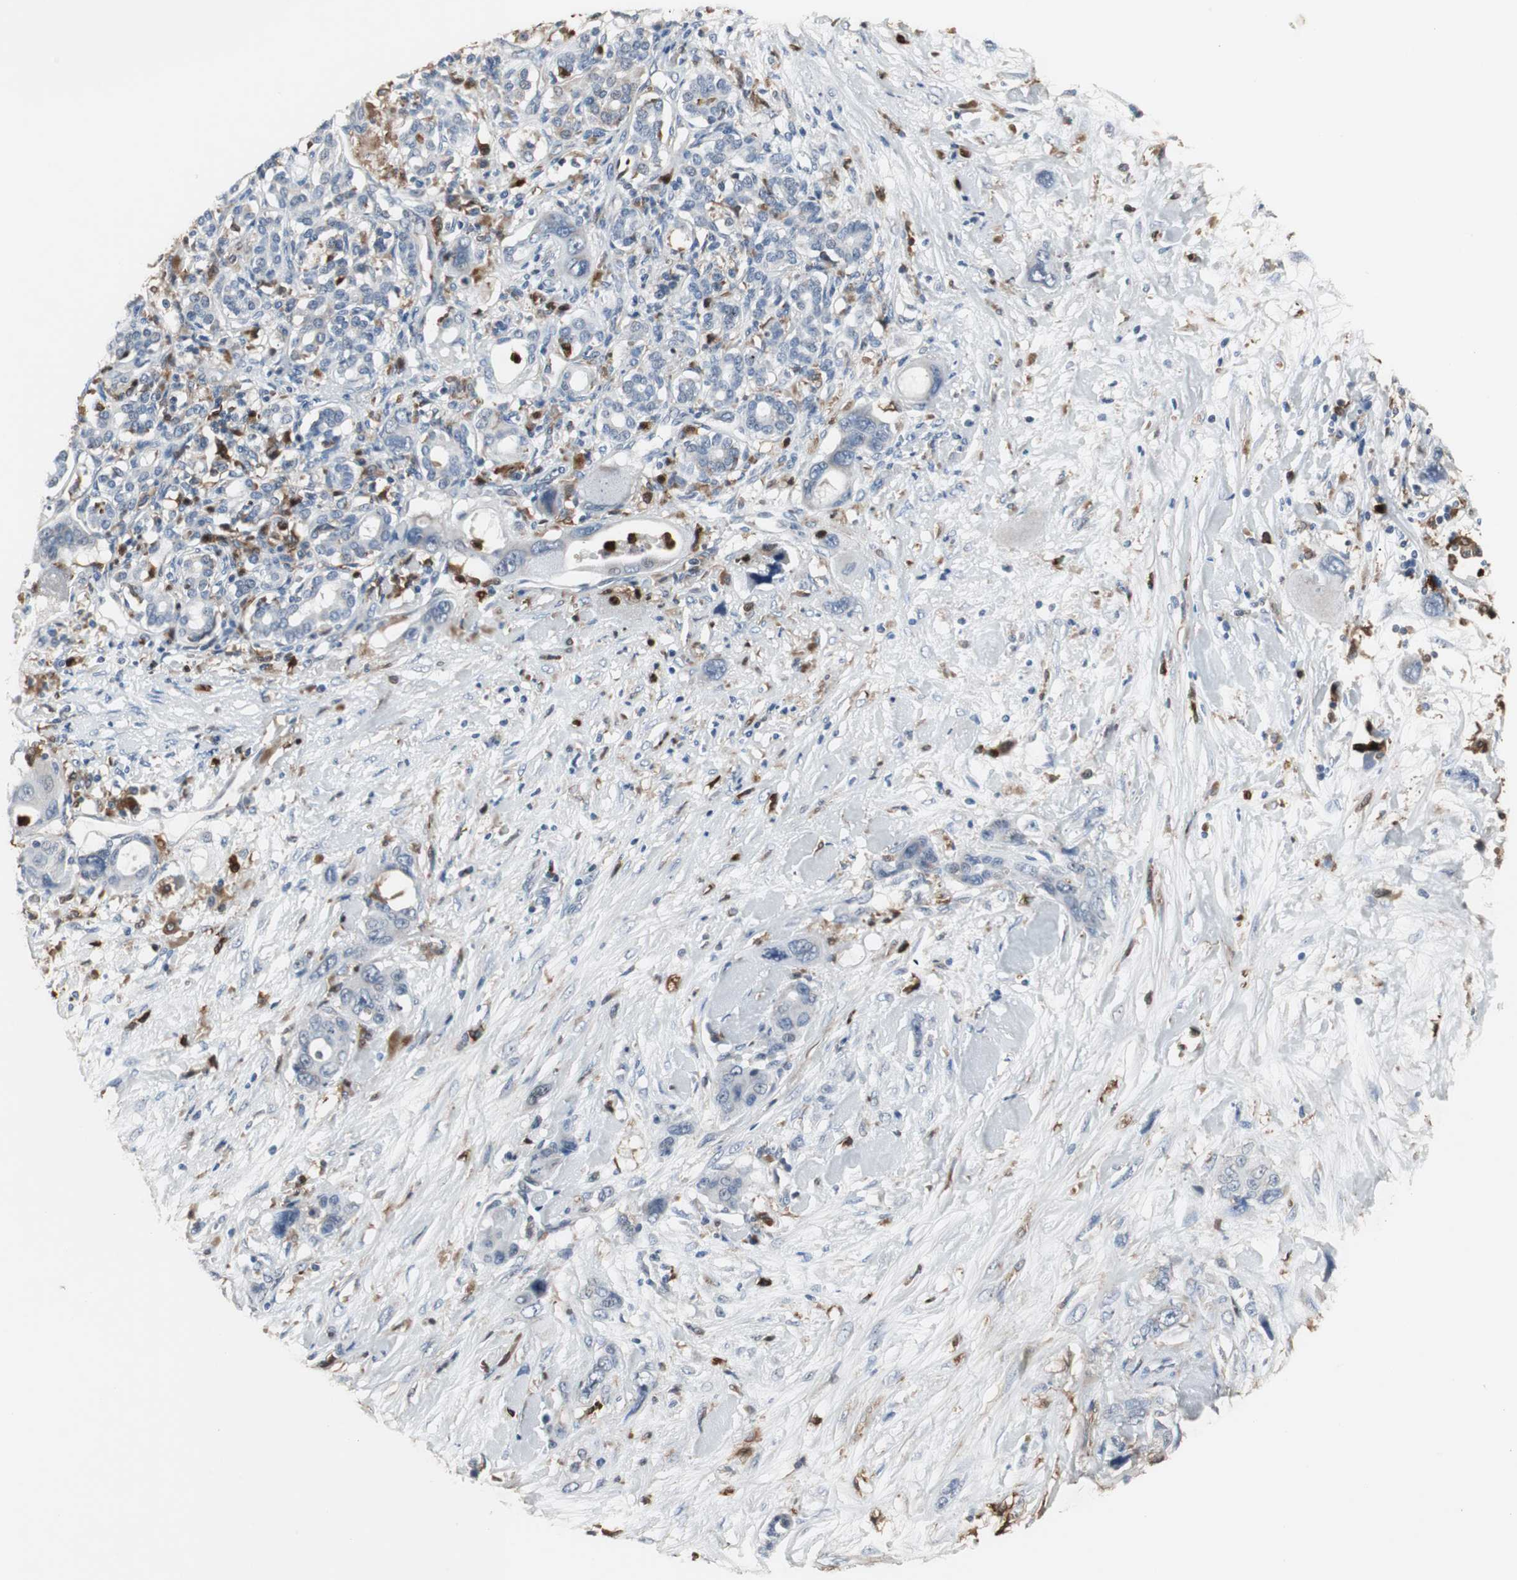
{"staining": {"intensity": "negative", "quantity": "none", "location": "none"}, "tissue": "pancreatic cancer", "cell_type": "Tumor cells", "image_type": "cancer", "snomed": [{"axis": "morphology", "description": "Adenocarcinoma, NOS"}, {"axis": "topography", "description": "Pancreas"}], "caption": "Pancreatic cancer stained for a protein using immunohistochemistry (IHC) demonstrates no expression tumor cells.", "gene": "NCF2", "patient": {"sex": "male", "age": 46}}